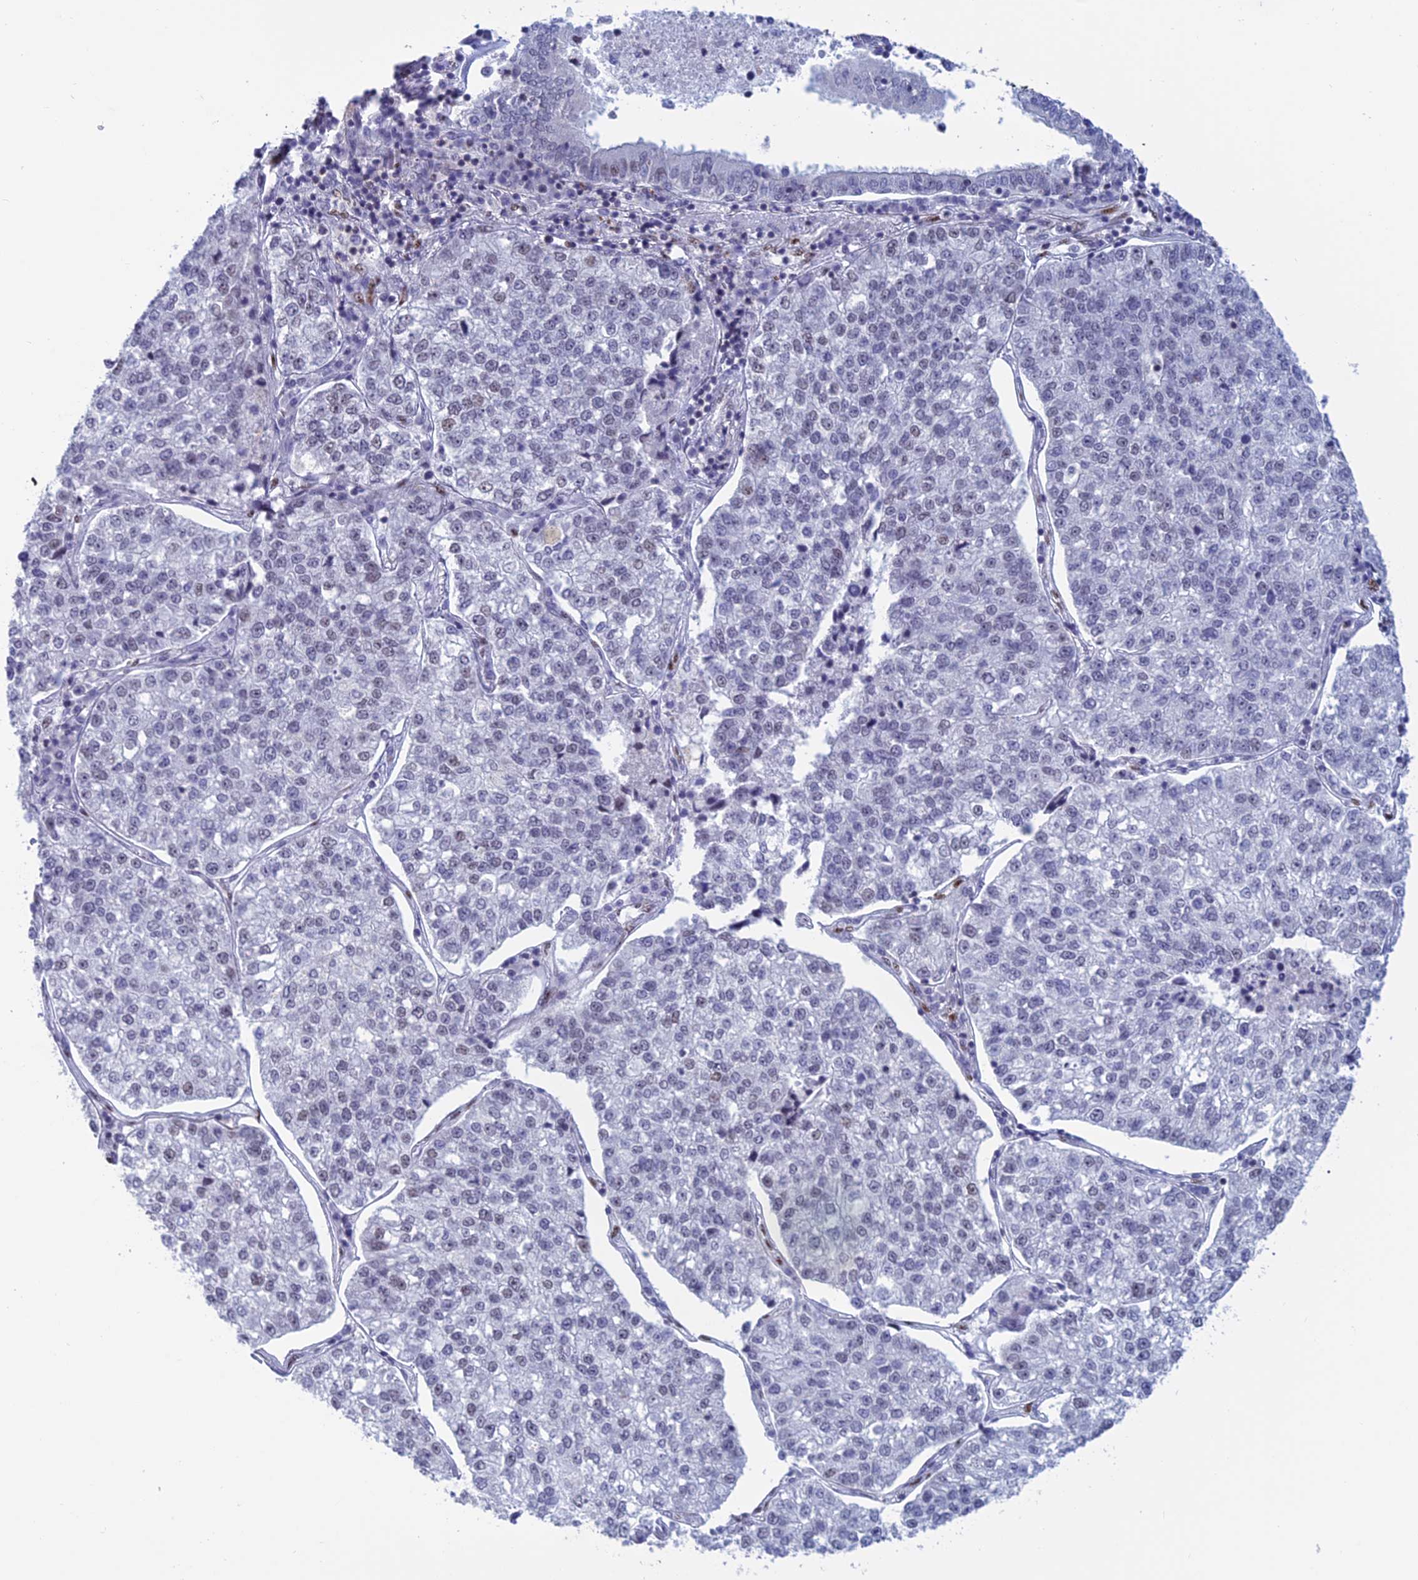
{"staining": {"intensity": "weak", "quantity": "<25%", "location": "nuclear"}, "tissue": "lung cancer", "cell_type": "Tumor cells", "image_type": "cancer", "snomed": [{"axis": "morphology", "description": "Adenocarcinoma, NOS"}, {"axis": "topography", "description": "Lung"}], "caption": "Lung cancer was stained to show a protein in brown. There is no significant staining in tumor cells.", "gene": "NOL4L", "patient": {"sex": "male", "age": 49}}